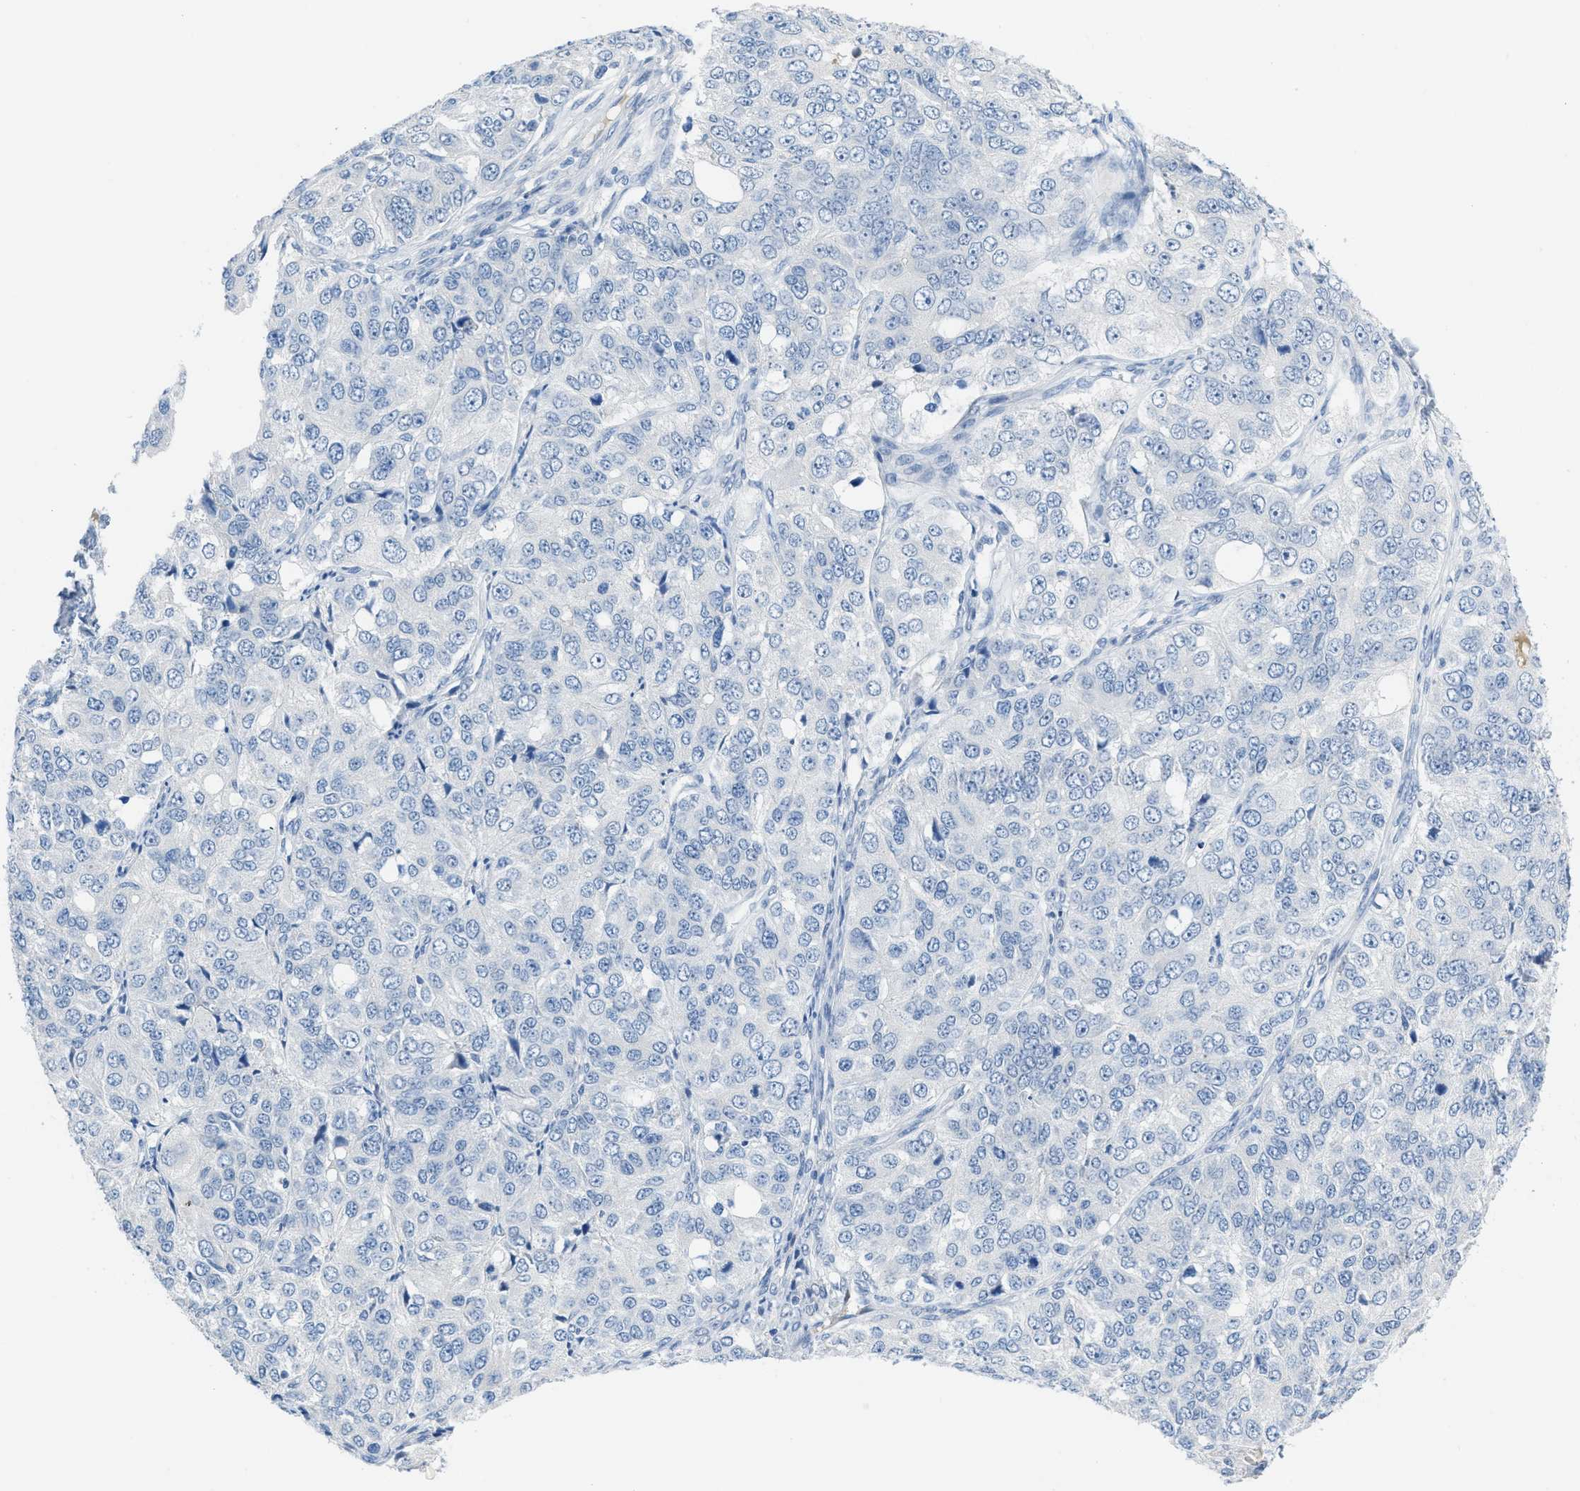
{"staining": {"intensity": "negative", "quantity": "none", "location": "none"}, "tissue": "ovarian cancer", "cell_type": "Tumor cells", "image_type": "cancer", "snomed": [{"axis": "morphology", "description": "Carcinoma, endometroid"}, {"axis": "topography", "description": "Ovary"}], "caption": "High power microscopy image of an IHC image of endometroid carcinoma (ovarian), revealing no significant positivity in tumor cells.", "gene": "HSF2", "patient": {"sex": "female", "age": 51}}